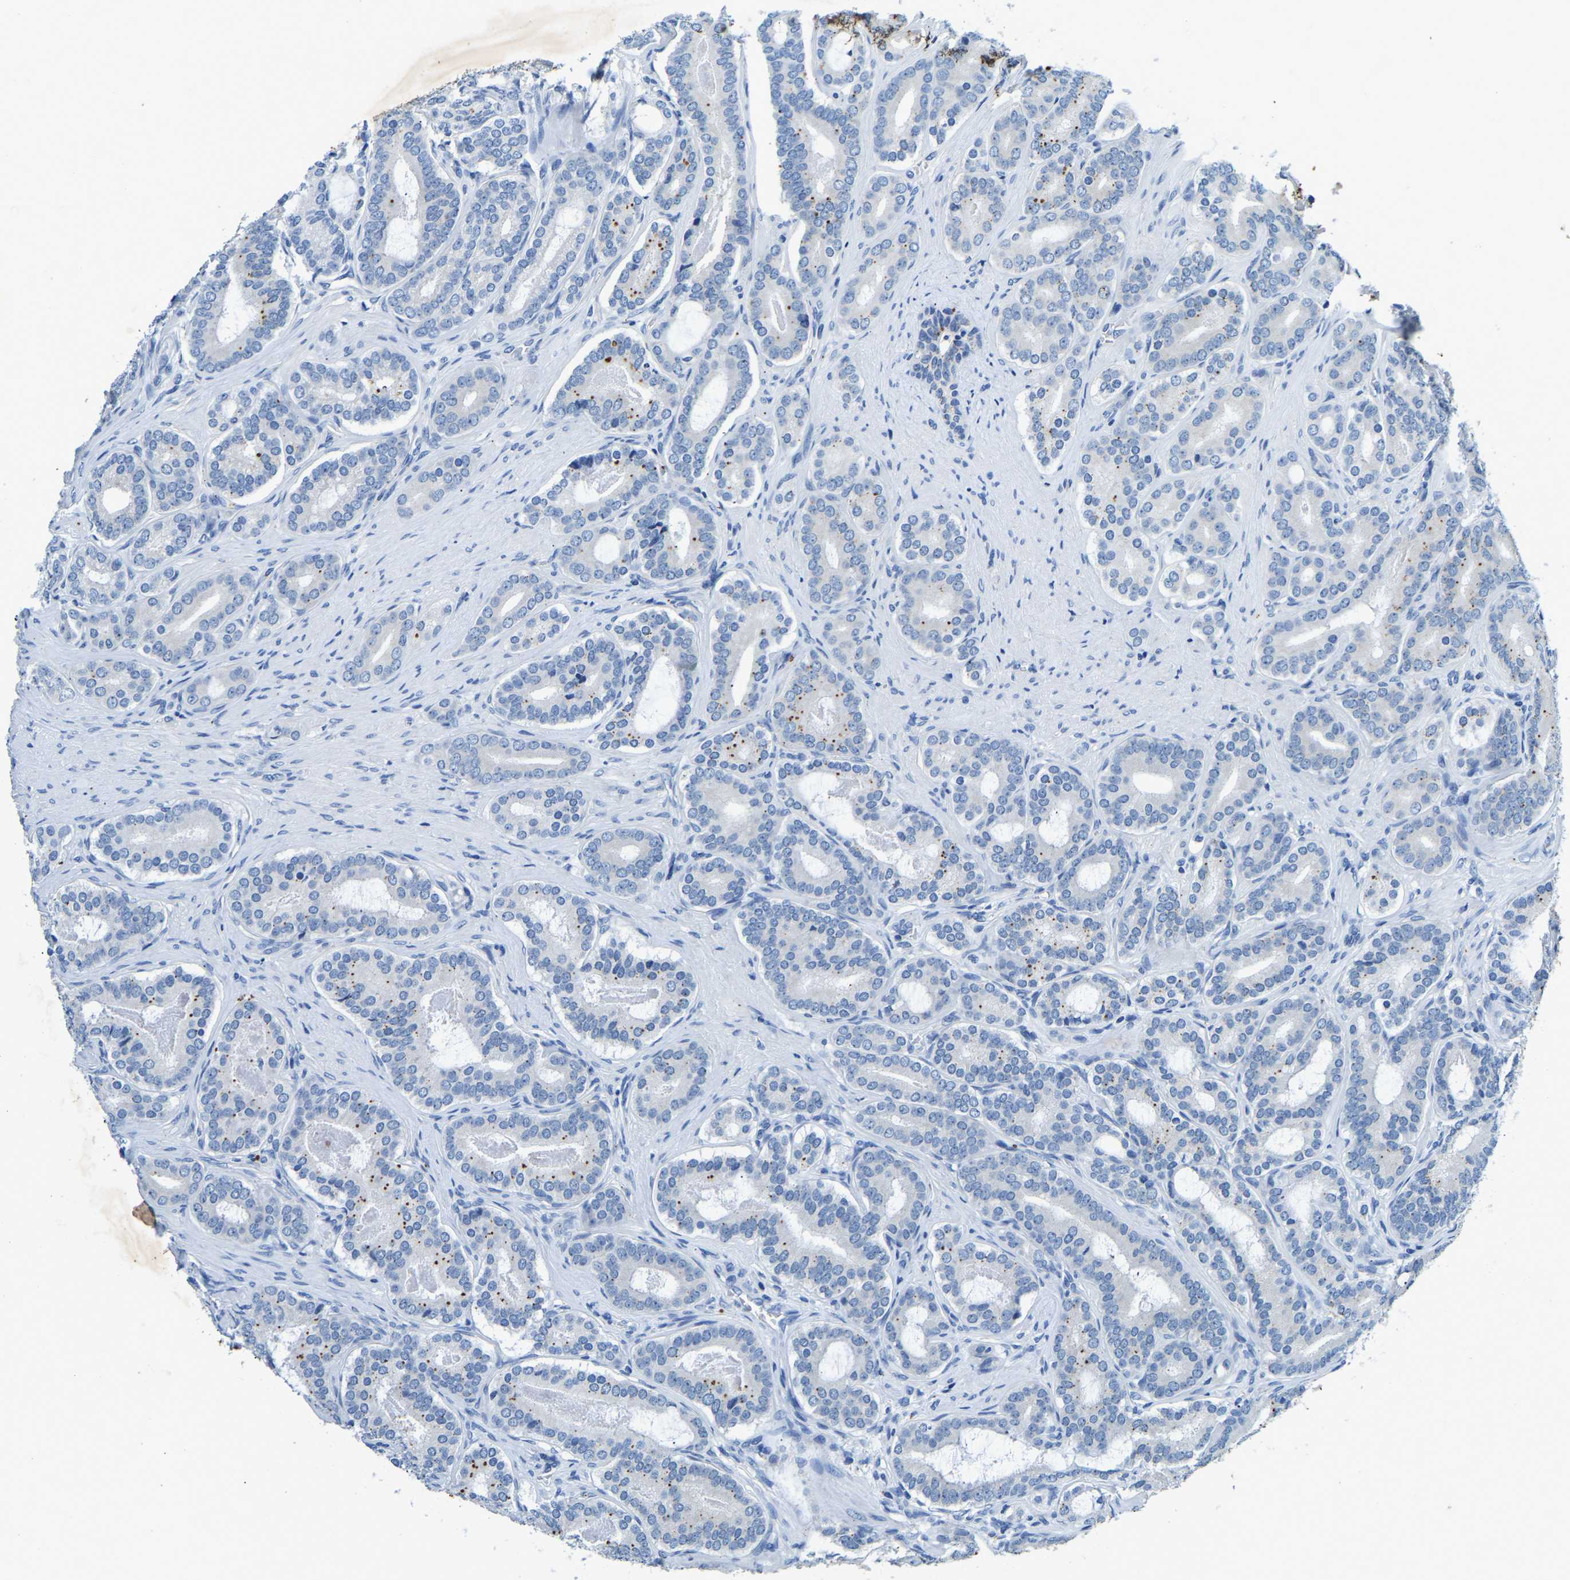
{"staining": {"intensity": "negative", "quantity": "none", "location": "none"}, "tissue": "prostate cancer", "cell_type": "Tumor cells", "image_type": "cancer", "snomed": [{"axis": "morphology", "description": "Adenocarcinoma, High grade"}, {"axis": "topography", "description": "Prostate"}], "caption": "Prostate cancer (adenocarcinoma (high-grade)) was stained to show a protein in brown. There is no significant expression in tumor cells.", "gene": "UBN2", "patient": {"sex": "male", "age": 60}}